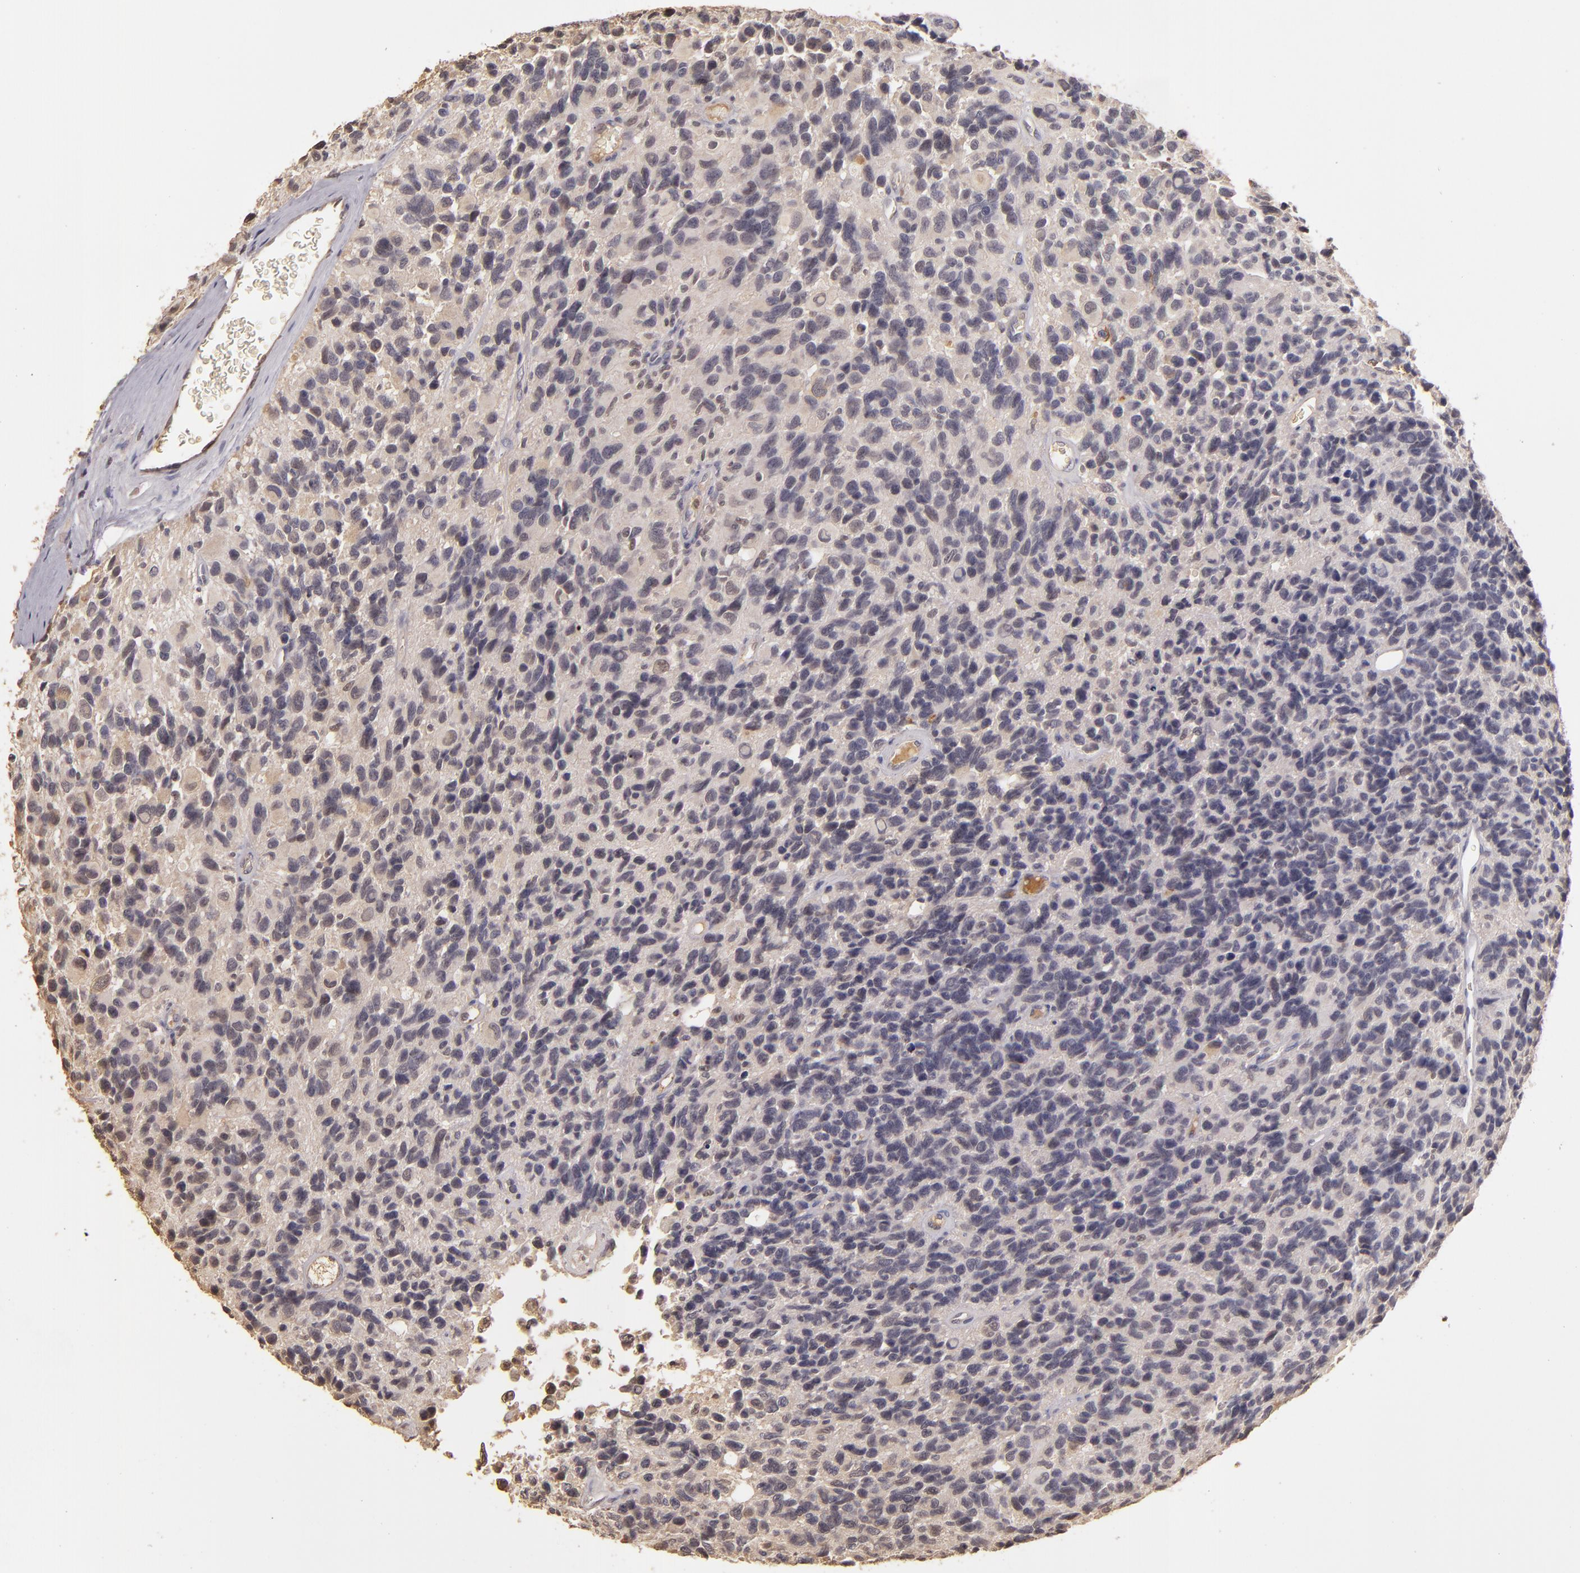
{"staining": {"intensity": "negative", "quantity": "none", "location": "none"}, "tissue": "glioma", "cell_type": "Tumor cells", "image_type": "cancer", "snomed": [{"axis": "morphology", "description": "Glioma, malignant, High grade"}, {"axis": "topography", "description": "Brain"}], "caption": "Human malignant high-grade glioma stained for a protein using immunohistochemistry (IHC) displays no staining in tumor cells.", "gene": "LRG1", "patient": {"sex": "male", "age": 77}}